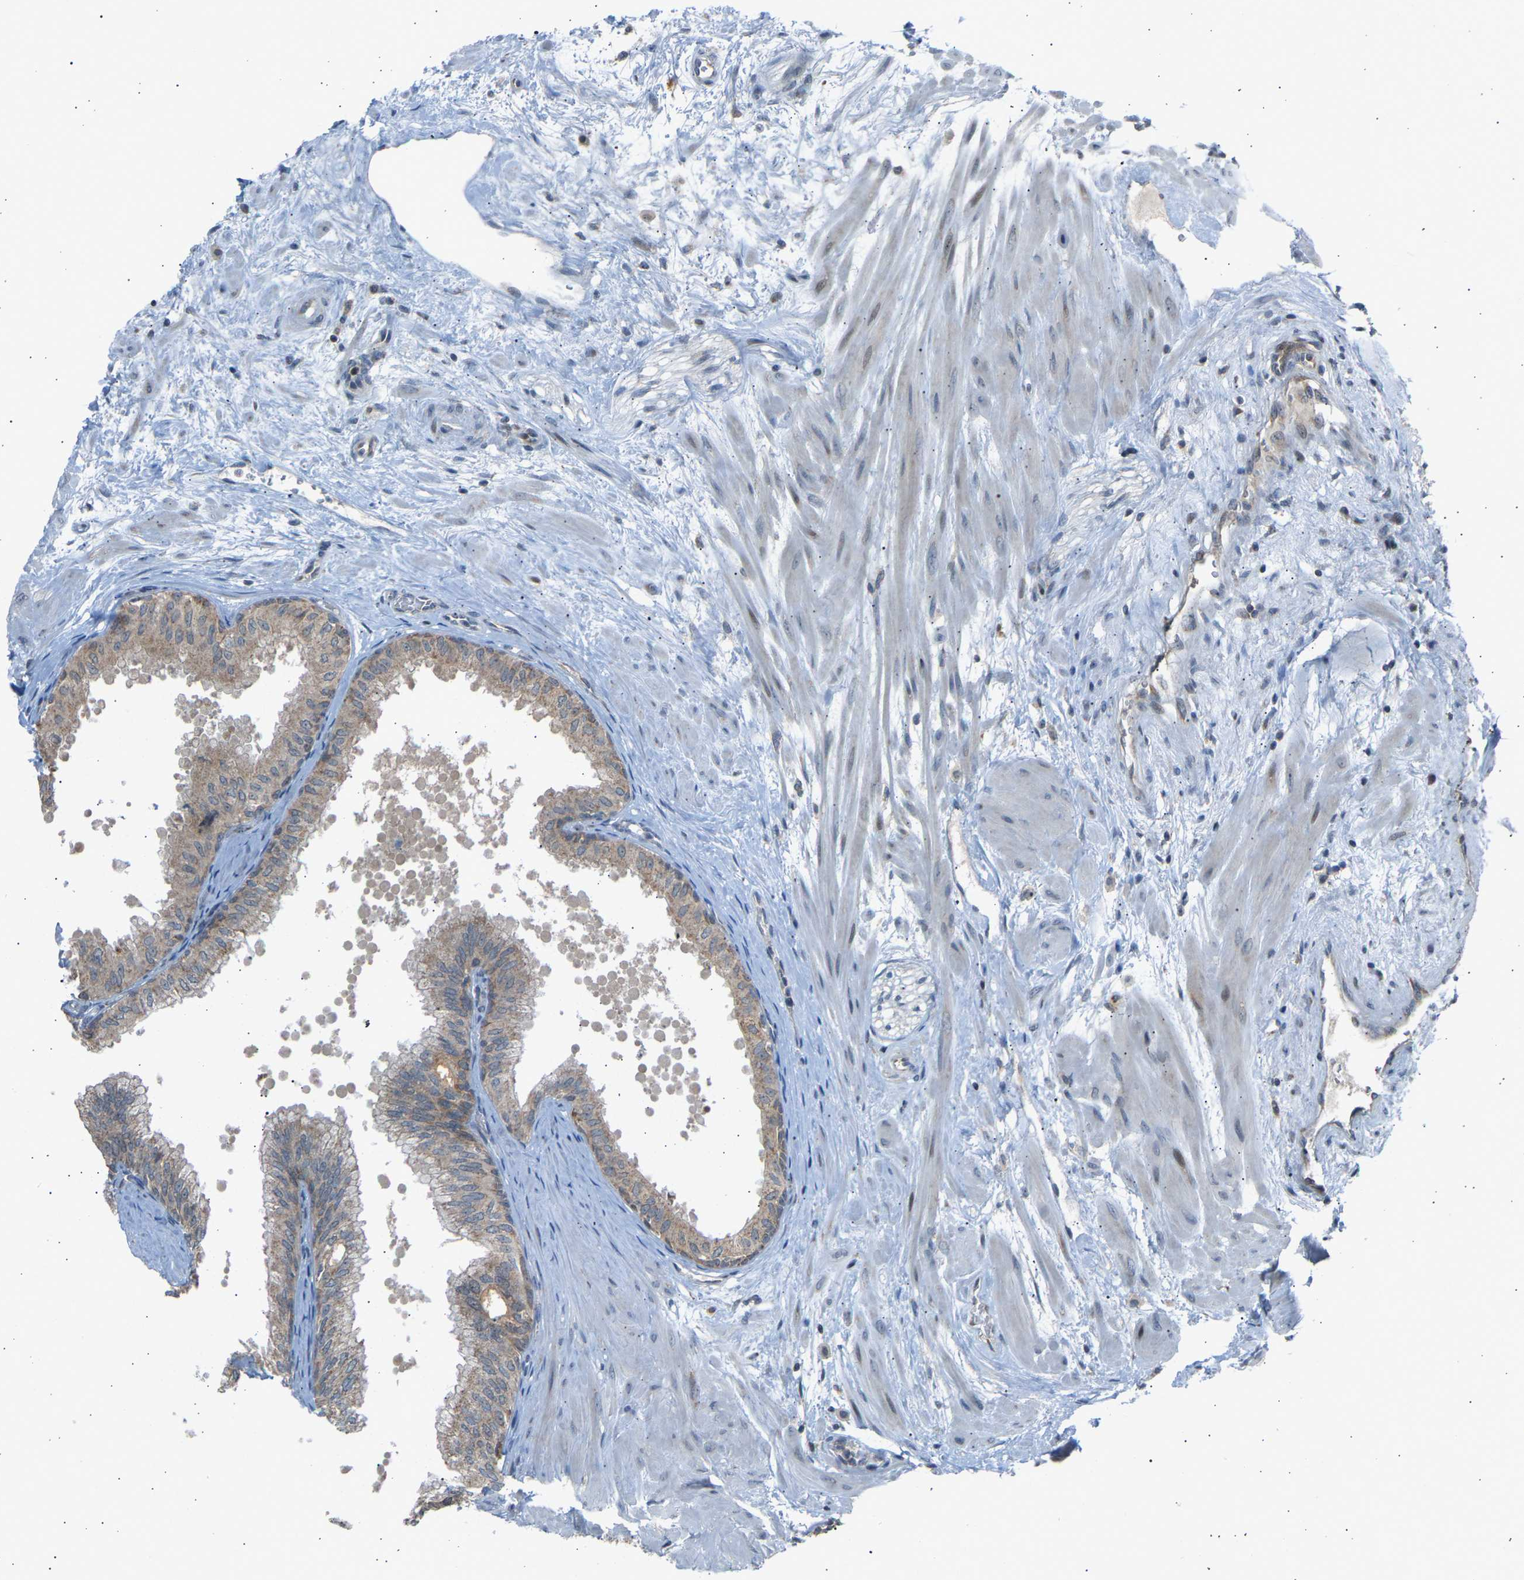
{"staining": {"intensity": "weak", "quantity": "25%-75%", "location": "cytoplasmic/membranous"}, "tissue": "seminal vesicle", "cell_type": "Glandular cells", "image_type": "normal", "snomed": [{"axis": "morphology", "description": "Normal tissue, NOS"}, {"axis": "topography", "description": "Prostate"}, {"axis": "topography", "description": "Seminal veicle"}], "caption": "A histopathology image of seminal vesicle stained for a protein shows weak cytoplasmic/membranous brown staining in glandular cells.", "gene": "SLIRP", "patient": {"sex": "male", "age": 60}}